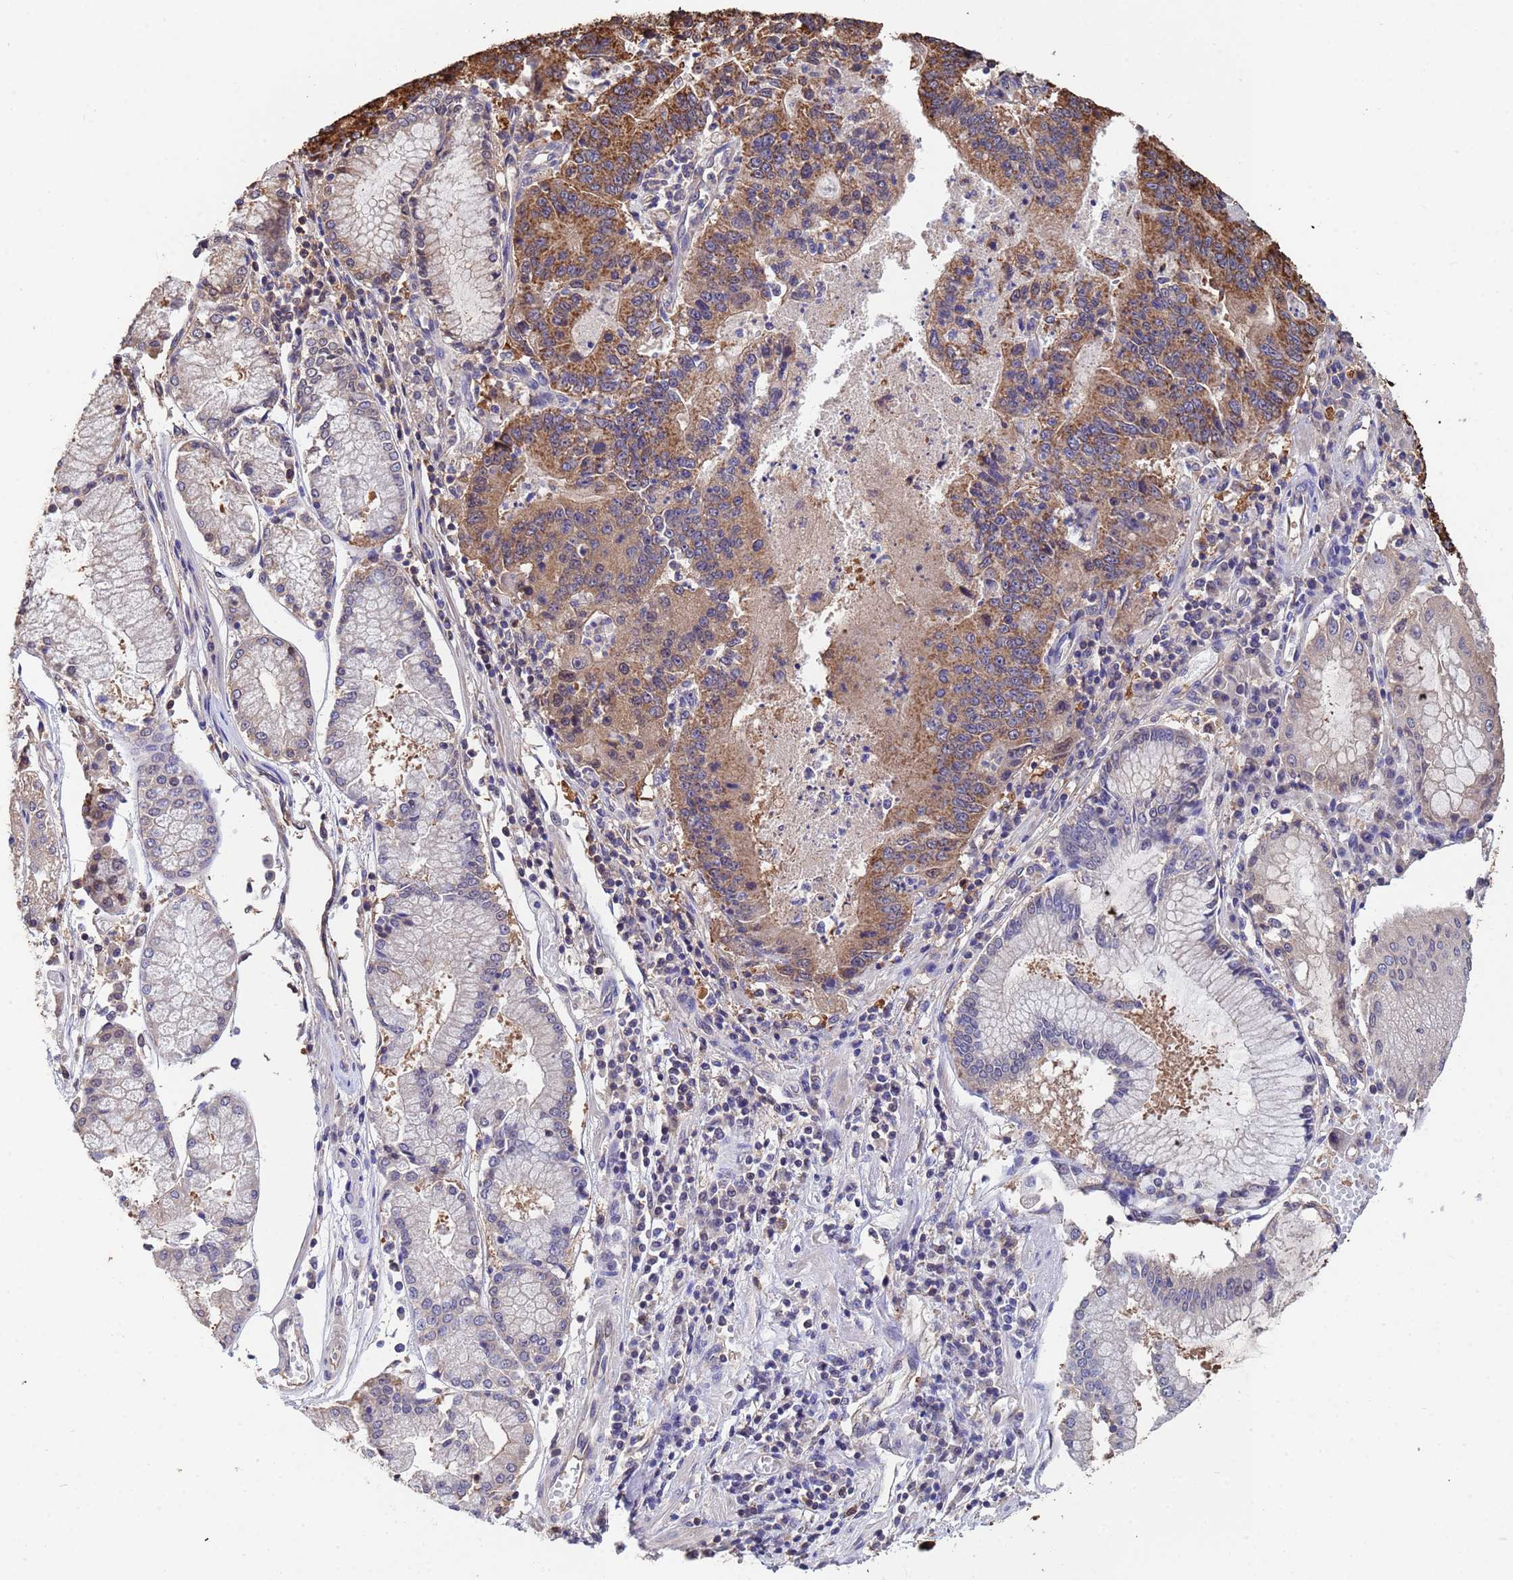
{"staining": {"intensity": "moderate", "quantity": ">75%", "location": "cytoplasmic/membranous"}, "tissue": "stomach cancer", "cell_type": "Tumor cells", "image_type": "cancer", "snomed": [{"axis": "morphology", "description": "Adenocarcinoma, NOS"}, {"axis": "topography", "description": "Stomach"}], "caption": "Immunohistochemistry (IHC) photomicrograph of neoplastic tissue: human adenocarcinoma (stomach) stained using IHC displays medium levels of moderate protein expression localized specifically in the cytoplasmic/membranous of tumor cells, appearing as a cytoplasmic/membranous brown color.", "gene": "FAM25A", "patient": {"sex": "male", "age": 59}}